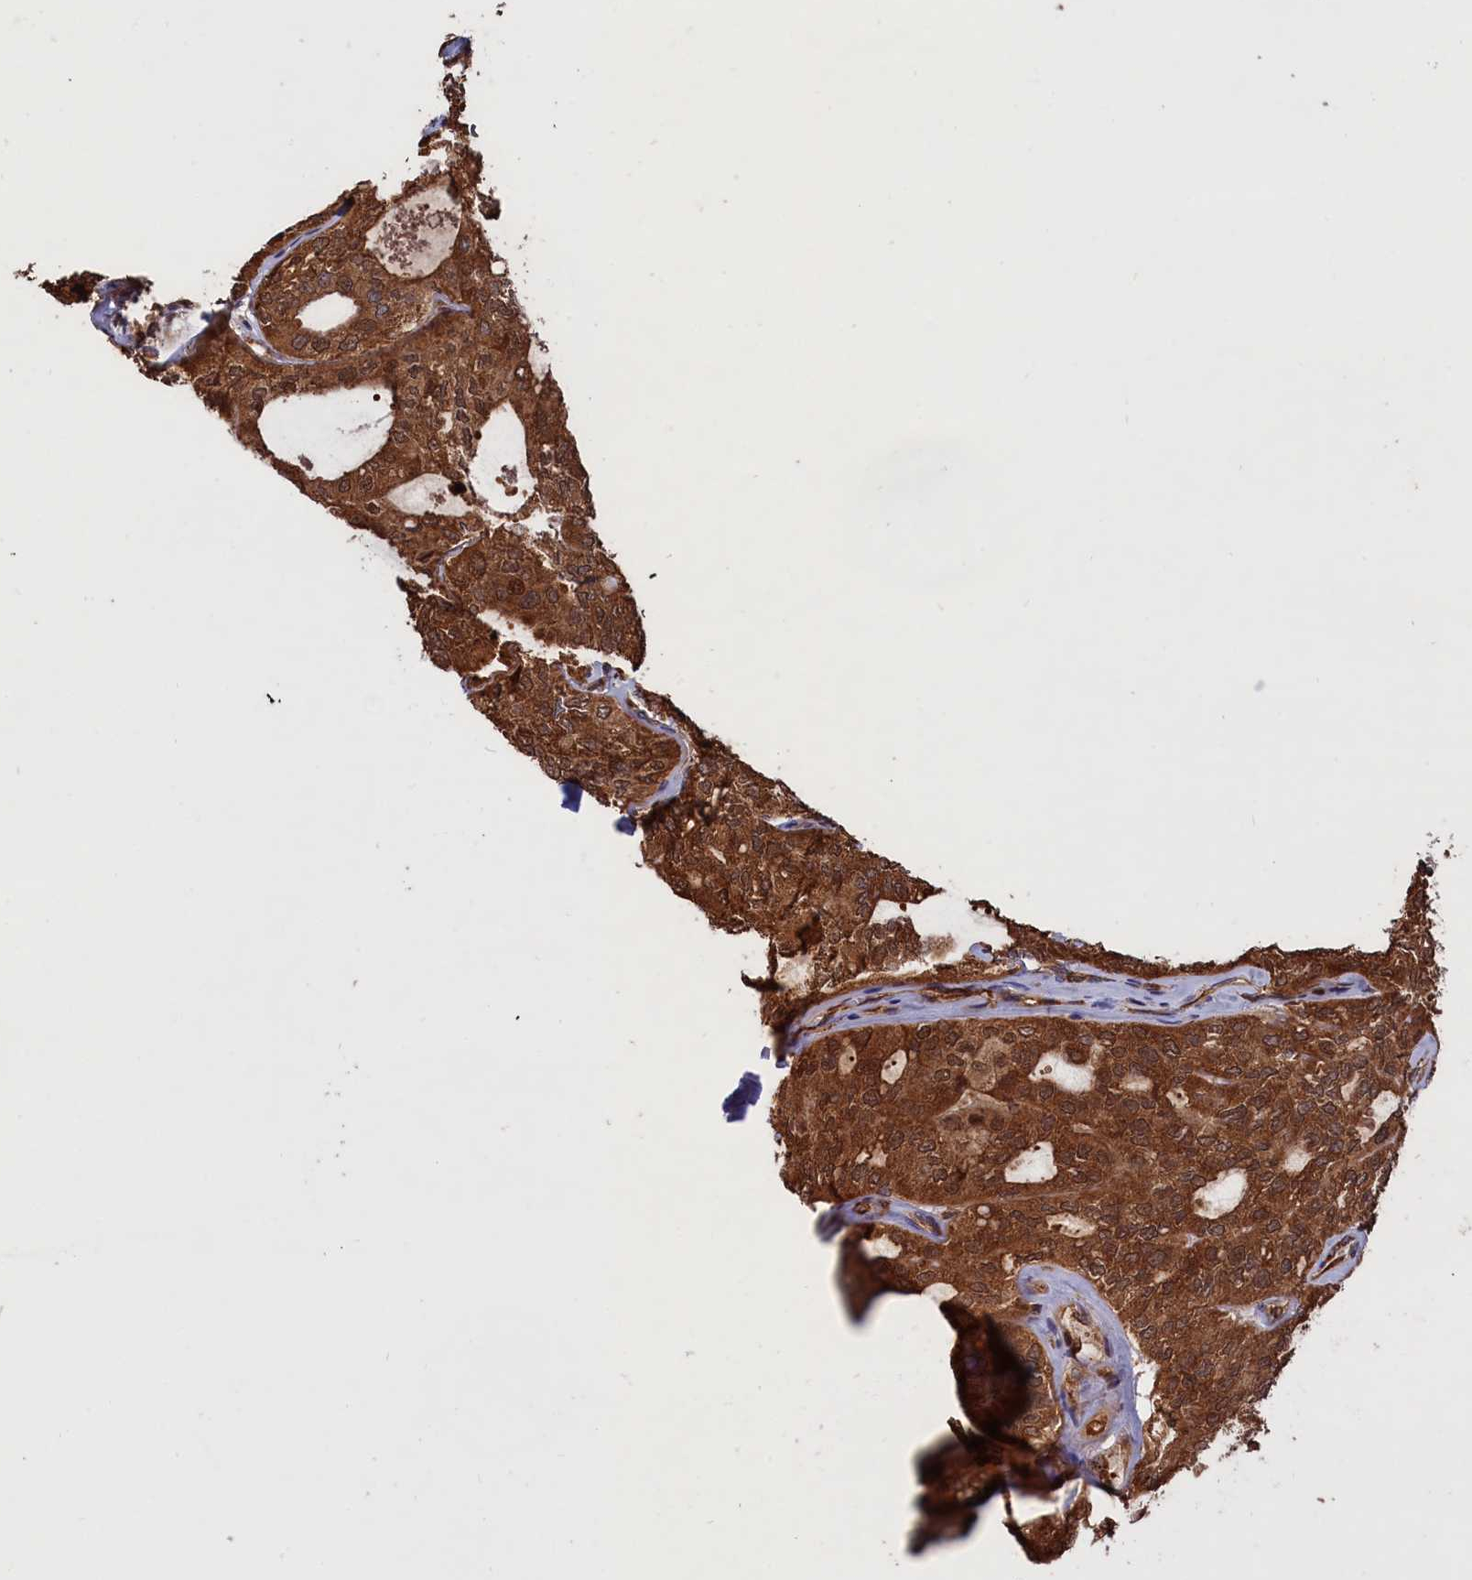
{"staining": {"intensity": "strong", "quantity": ">75%", "location": "cytoplasmic/membranous"}, "tissue": "thyroid cancer", "cell_type": "Tumor cells", "image_type": "cancer", "snomed": [{"axis": "morphology", "description": "Follicular adenoma carcinoma, NOS"}, {"axis": "topography", "description": "Thyroid gland"}], "caption": "Human thyroid cancer stained for a protein (brown) reveals strong cytoplasmic/membranous positive expression in approximately >75% of tumor cells.", "gene": "PLA2G4C", "patient": {"sex": "male", "age": 75}}